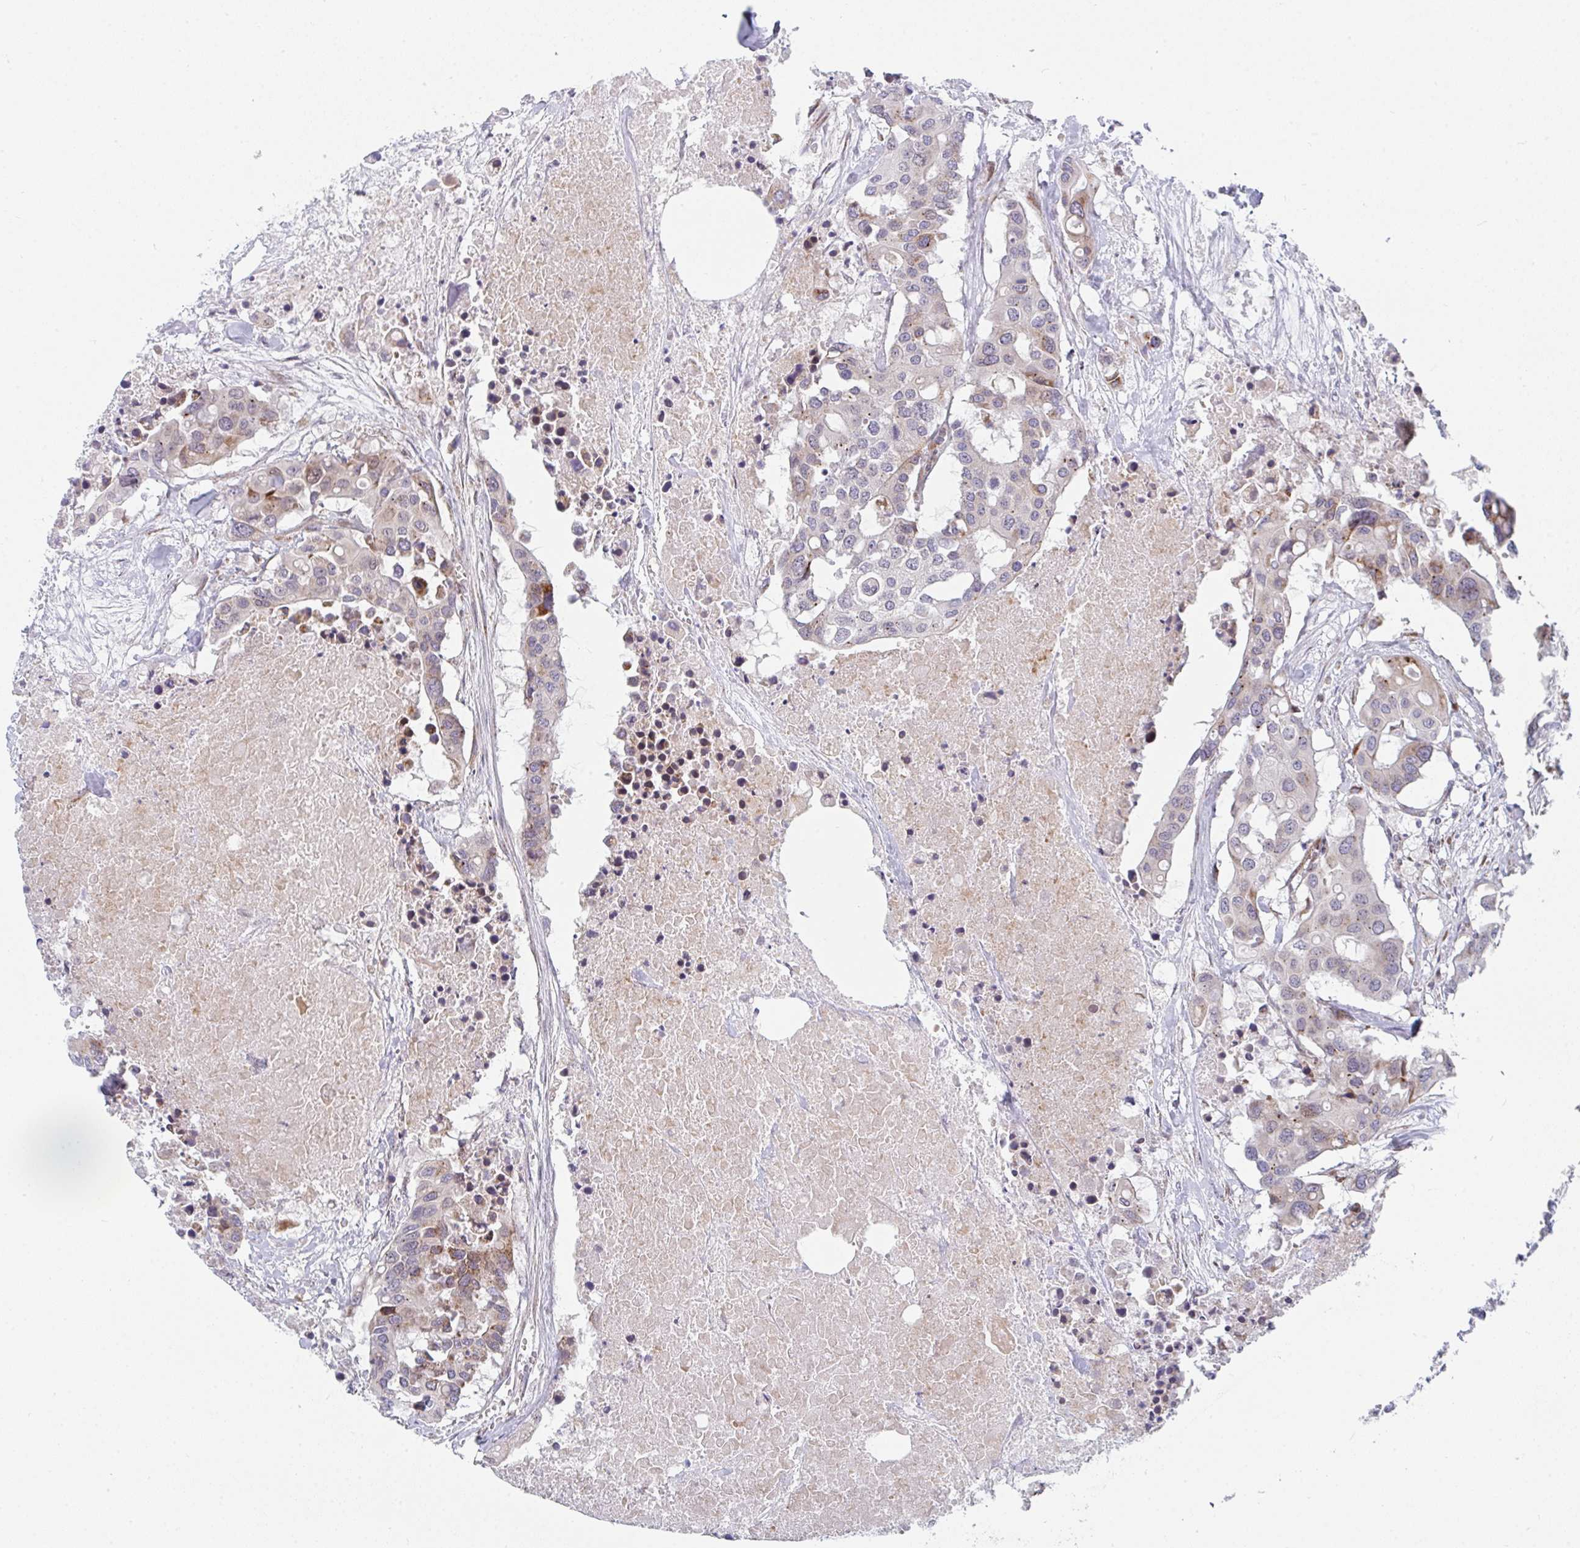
{"staining": {"intensity": "moderate", "quantity": "<25%", "location": "cytoplasmic/membranous"}, "tissue": "colorectal cancer", "cell_type": "Tumor cells", "image_type": "cancer", "snomed": [{"axis": "morphology", "description": "Adenocarcinoma, NOS"}, {"axis": "topography", "description": "Colon"}], "caption": "Brown immunohistochemical staining in human colorectal cancer (adenocarcinoma) exhibits moderate cytoplasmic/membranous staining in about <25% of tumor cells. (DAB IHC, brown staining for protein, blue staining for nuclei).", "gene": "PRKCH", "patient": {"sex": "male", "age": 77}}